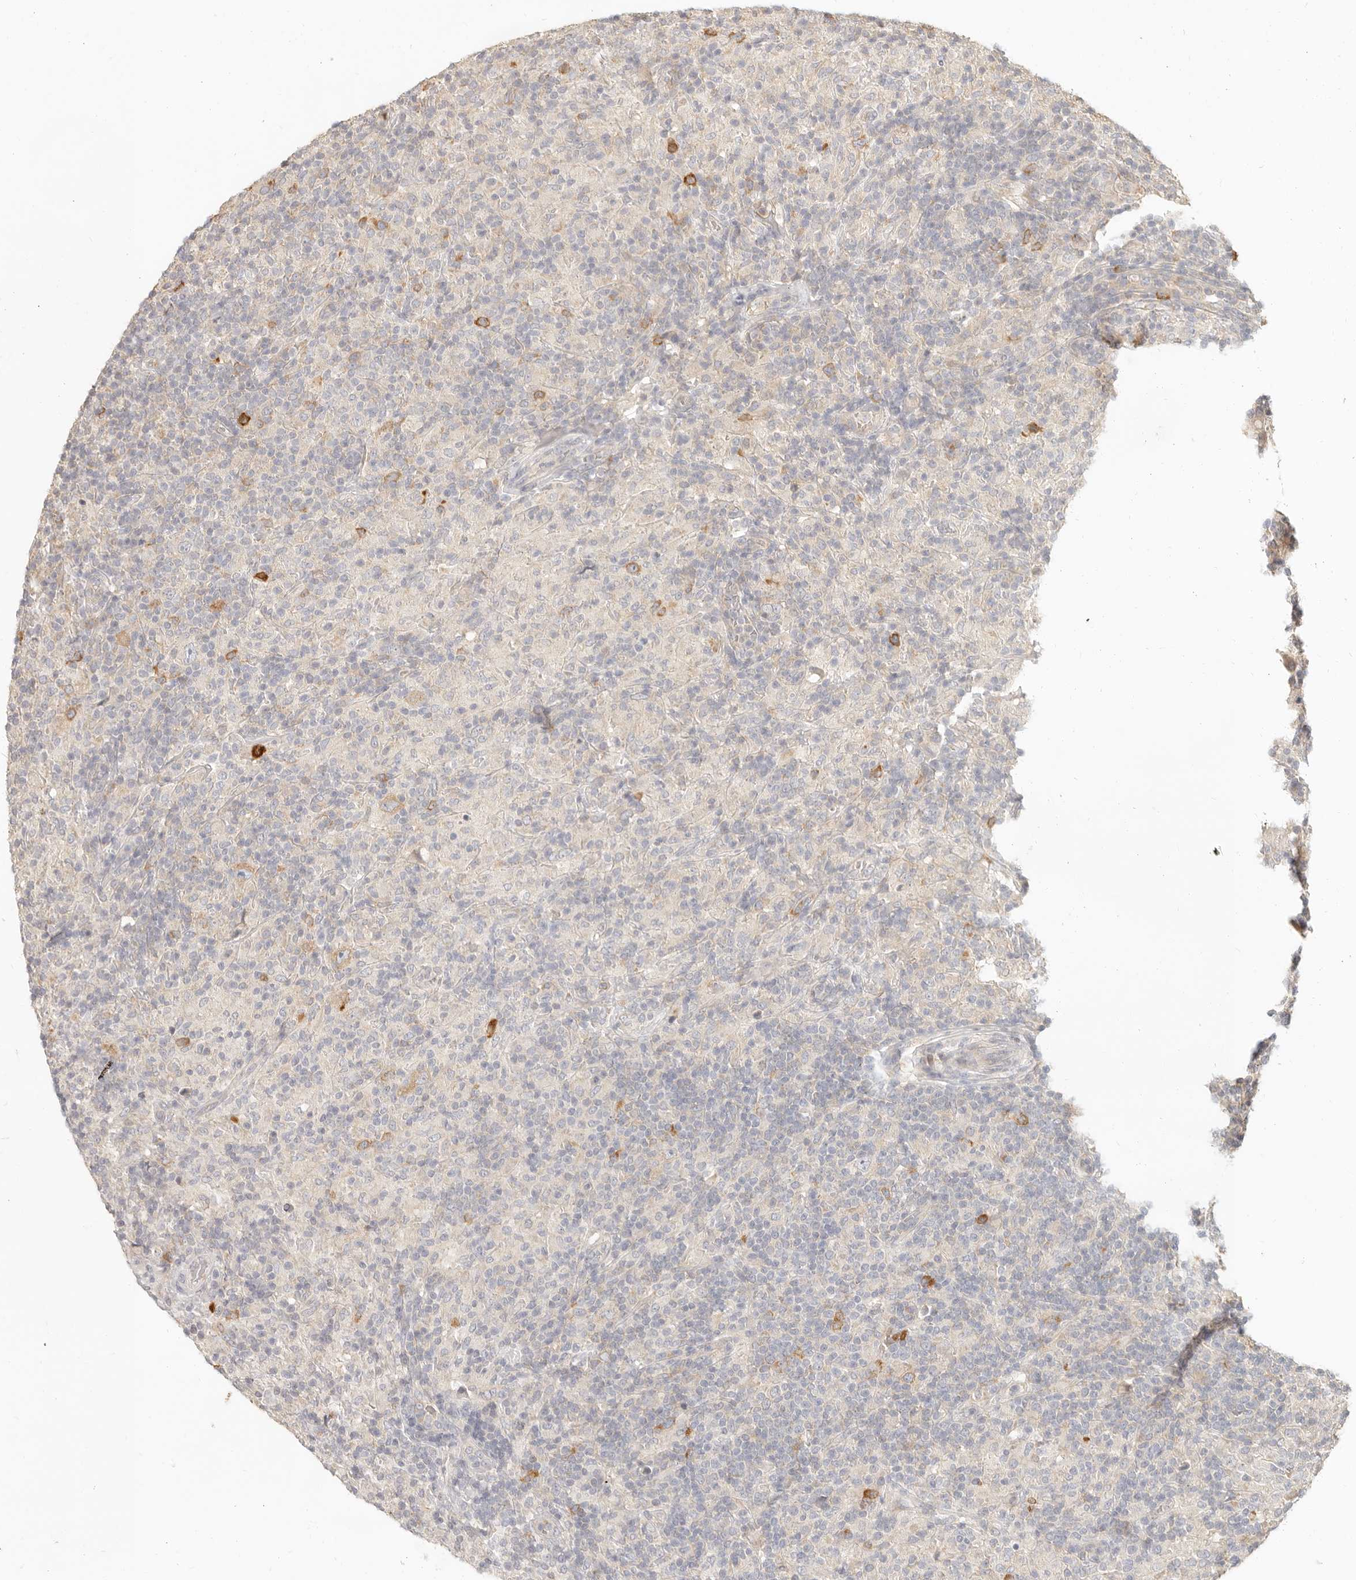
{"staining": {"intensity": "moderate", "quantity": "25%-75%", "location": "cytoplasmic/membranous"}, "tissue": "lymphoma", "cell_type": "Tumor cells", "image_type": "cancer", "snomed": [{"axis": "morphology", "description": "Hodgkin's disease, NOS"}, {"axis": "topography", "description": "Lymph node"}], "caption": "This photomicrograph exhibits immunohistochemistry staining of human Hodgkin's disease, with medium moderate cytoplasmic/membranous expression in approximately 25%-75% of tumor cells.", "gene": "PABPC4", "patient": {"sex": "male", "age": 70}}